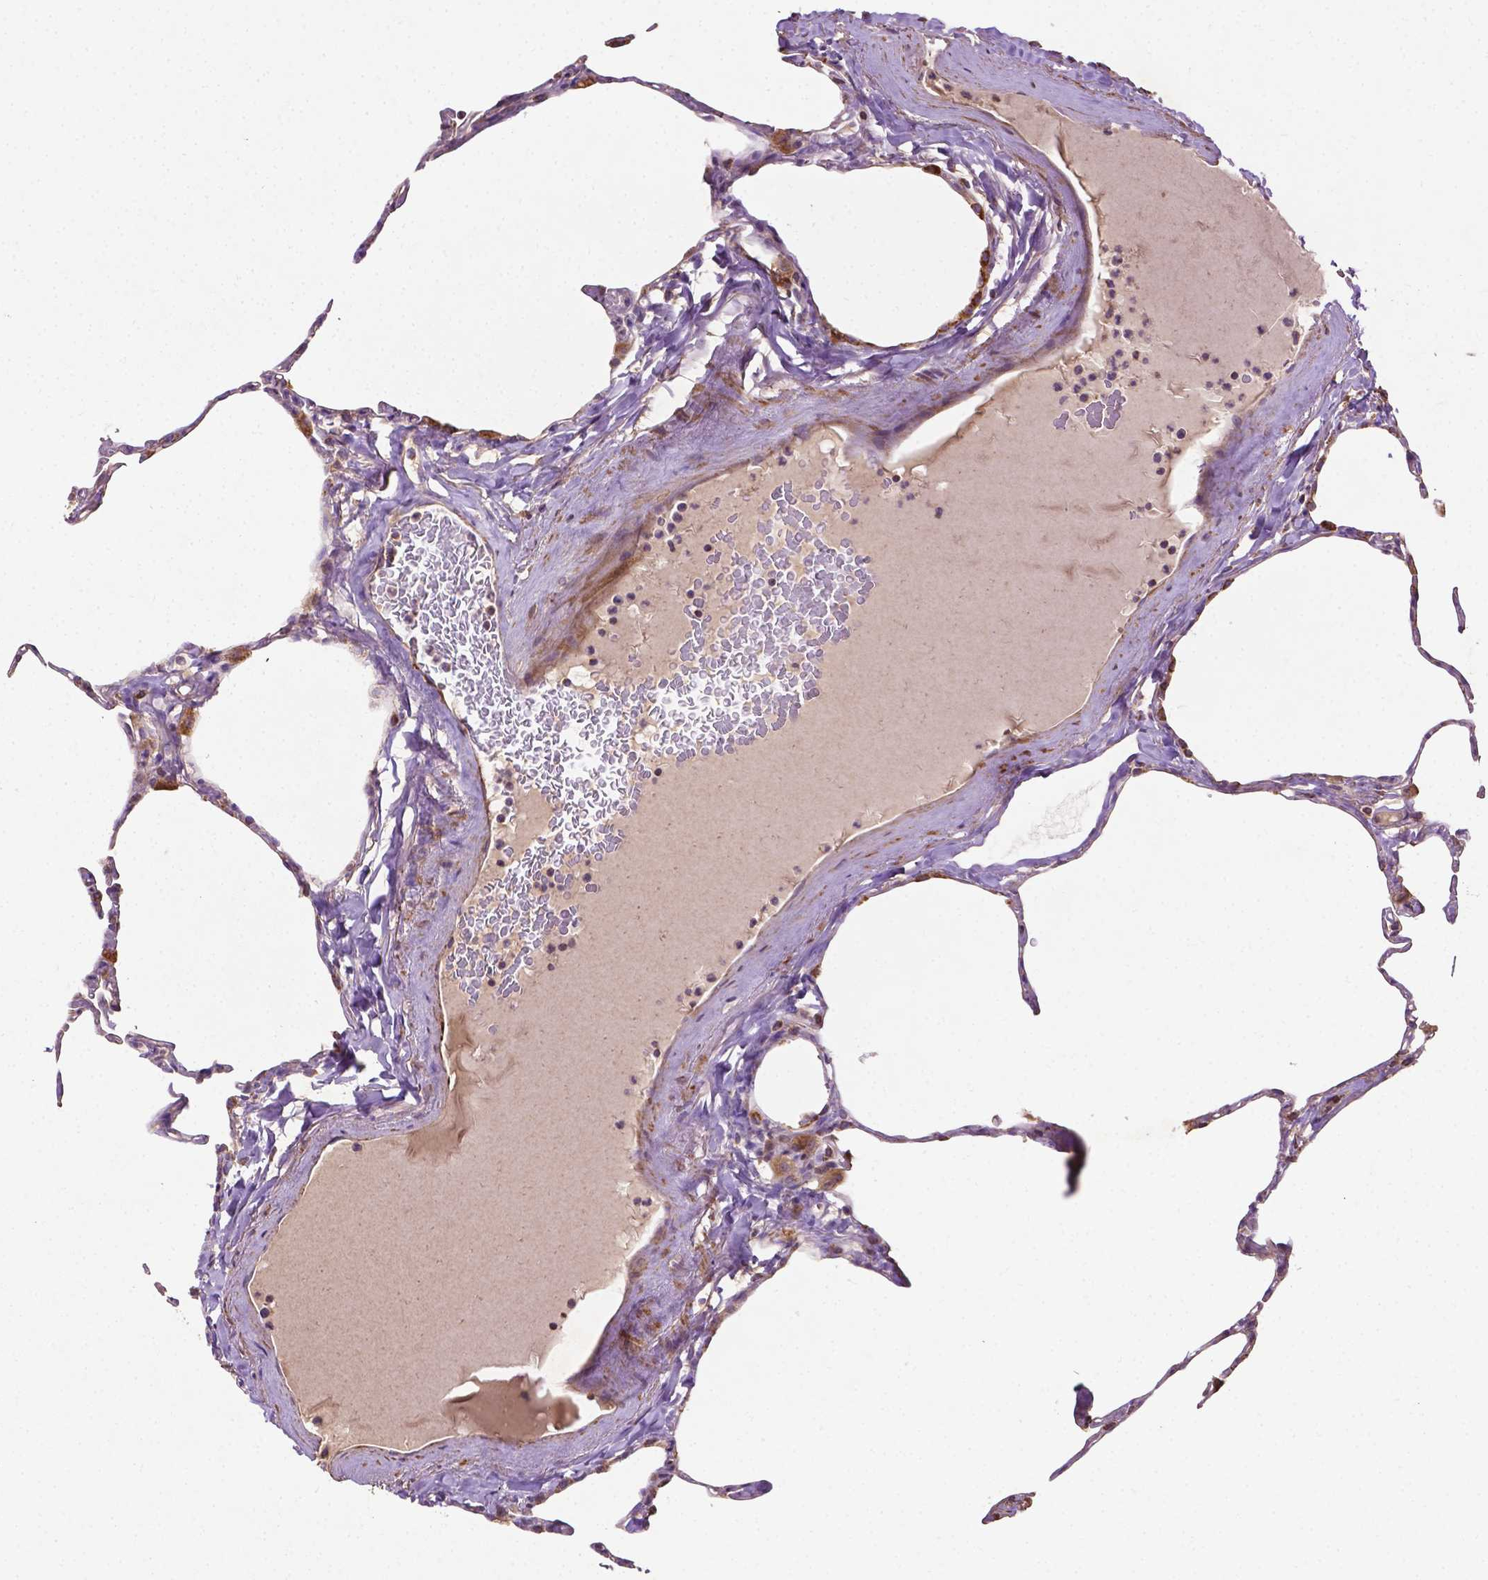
{"staining": {"intensity": "weak", "quantity": "<25%", "location": "cytoplasmic/membranous"}, "tissue": "lung", "cell_type": "Alveolar cells", "image_type": "normal", "snomed": [{"axis": "morphology", "description": "Normal tissue, NOS"}, {"axis": "topography", "description": "Lung"}], "caption": "Immunohistochemistry micrograph of normal human lung stained for a protein (brown), which exhibits no positivity in alveolar cells. (DAB (3,3'-diaminobenzidine) IHC visualized using brightfield microscopy, high magnification).", "gene": "LRR1", "patient": {"sex": "male", "age": 65}}